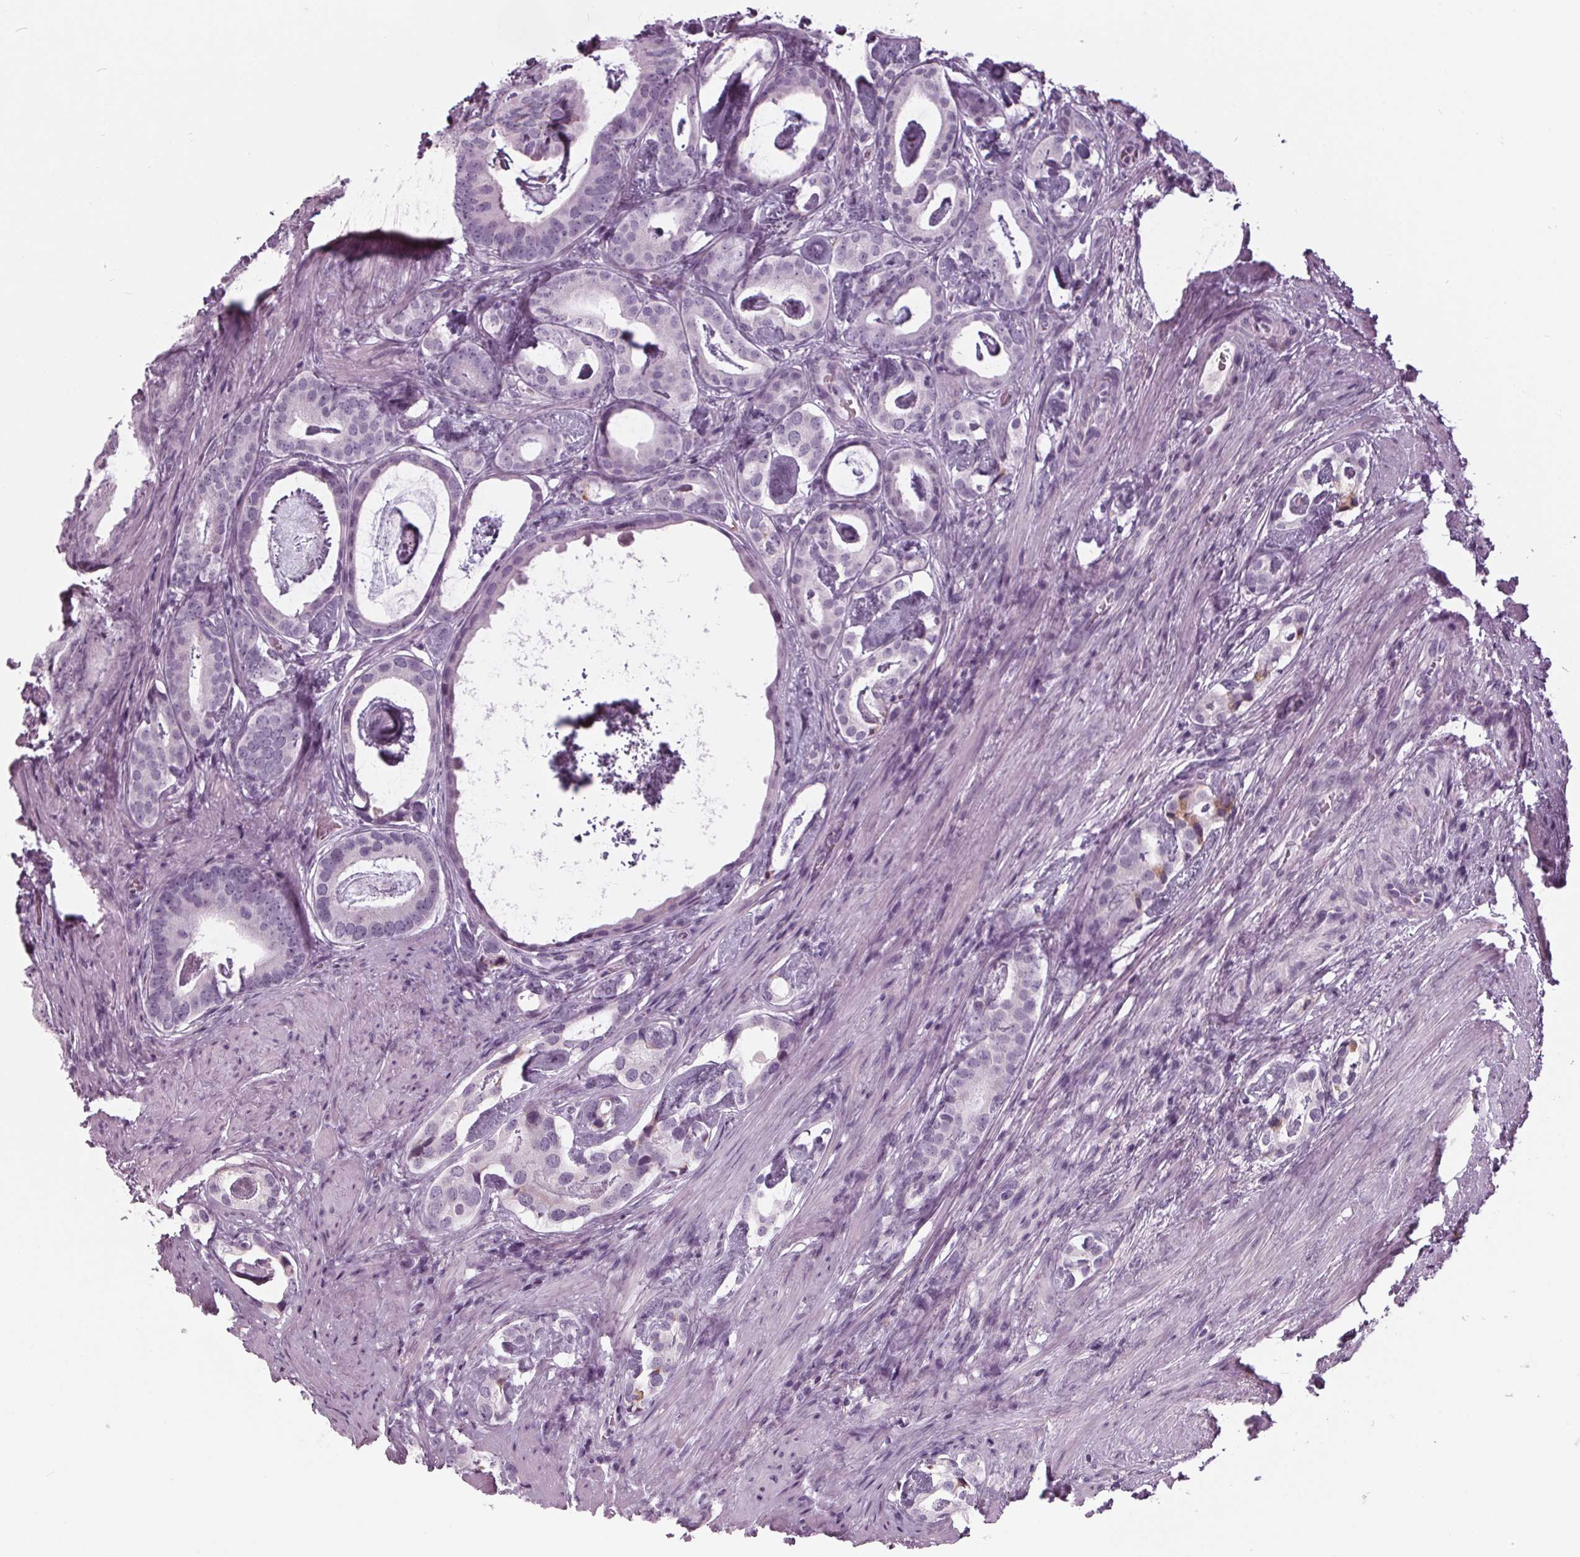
{"staining": {"intensity": "negative", "quantity": "none", "location": "none"}, "tissue": "prostate cancer", "cell_type": "Tumor cells", "image_type": "cancer", "snomed": [{"axis": "morphology", "description": "Adenocarcinoma, Low grade"}, {"axis": "topography", "description": "Prostate and seminal vesicle, NOS"}], "caption": "Micrograph shows no significant protein expression in tumor cells of prostate cancer (low-grade adenocarcinoma). The staining is performed using DAB (3,3'-diaminobenzidine) brown chromogen with nuclei counter-stained in using hematoxylin.", "gene": "CYP3A43", "patient": {"sex": "male", "age": 71}}